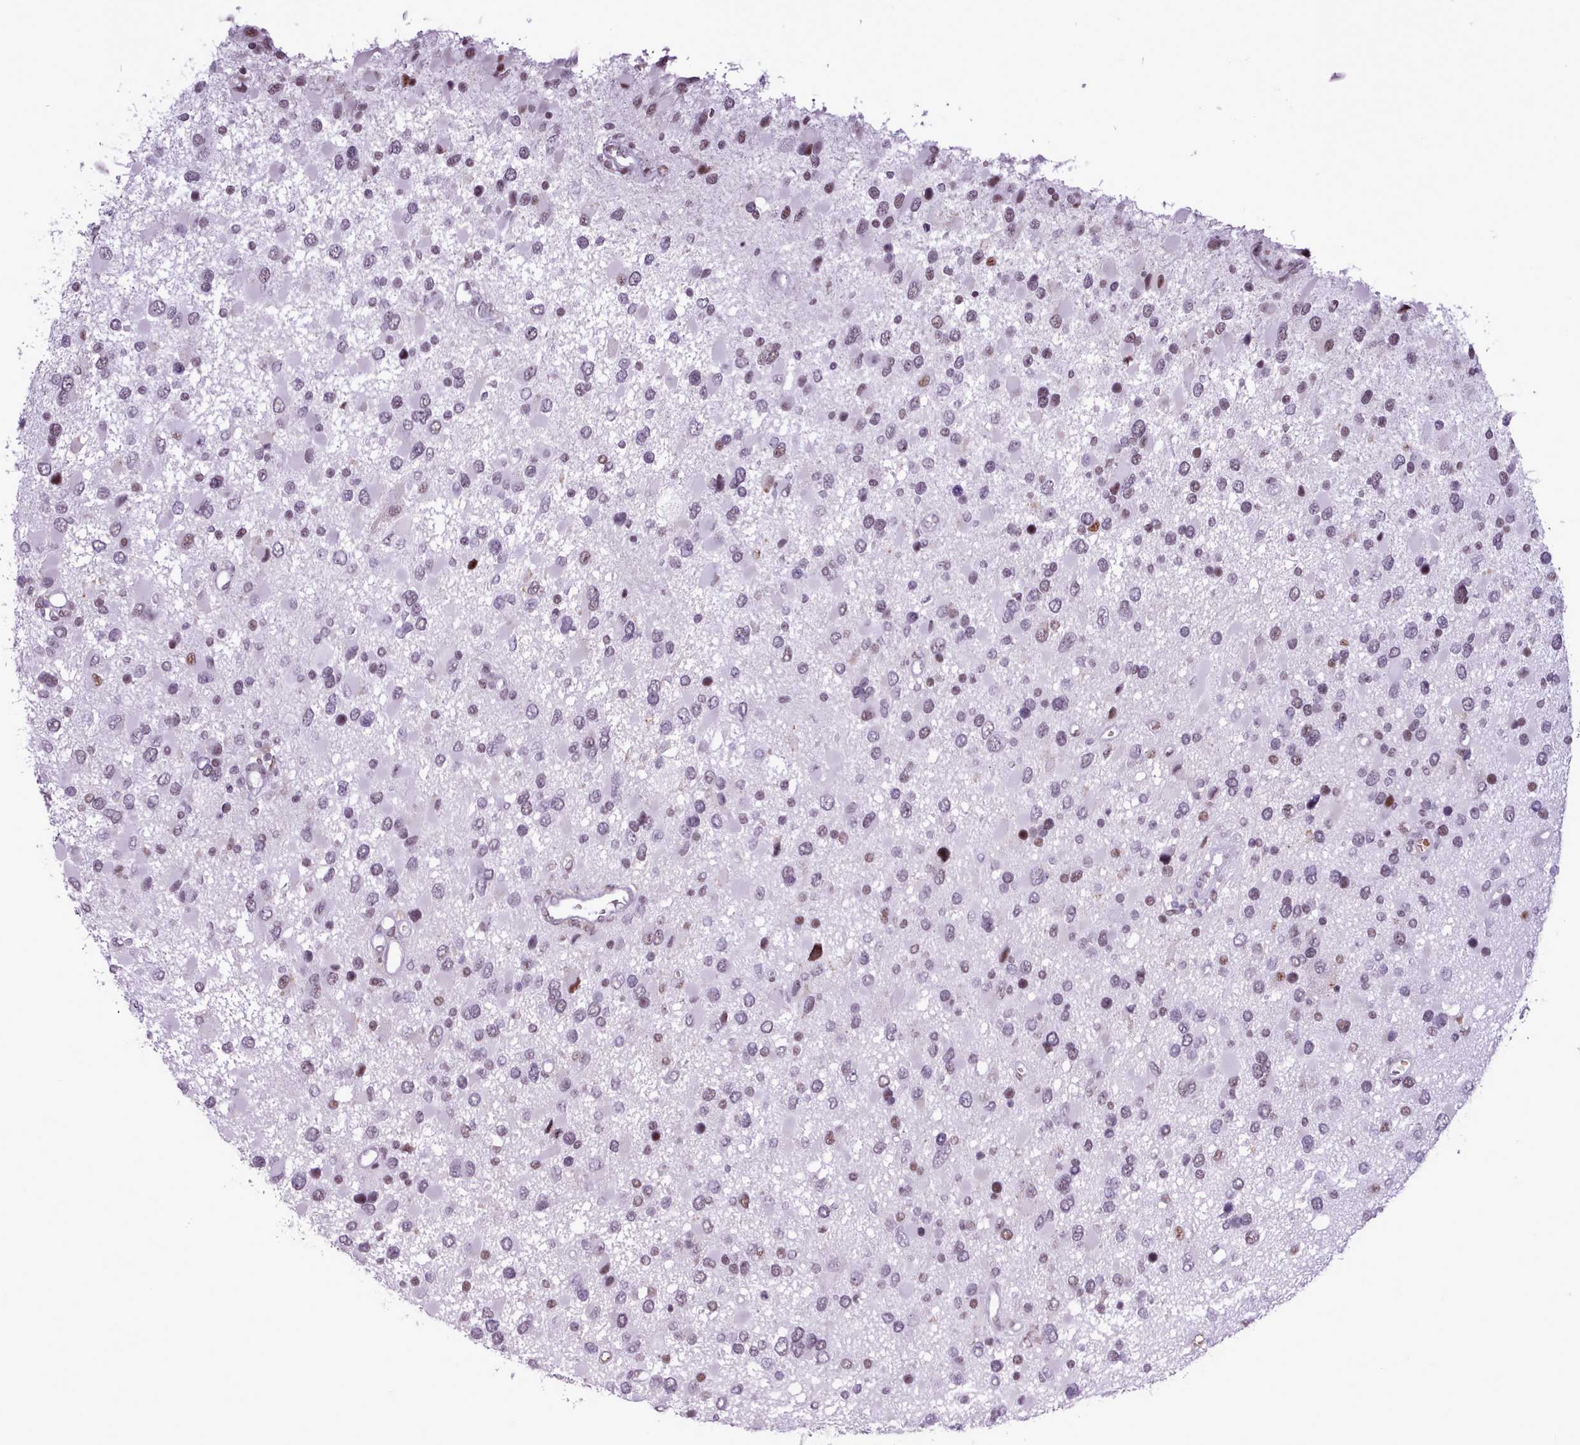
{"staining": {"intensity": "weak", "quantity": "25%-75%", "location": "nuclear"}, "tissue": "glioma", "cell_type": "Tumor cells", "image_type": "cancer", "snomed": [{"axis": "morphology", "description": "Glioma, malignant, High grade"}, {"axis": "topography", "description": "Brain"}], "caption": "About 25%-75% of tumor cells in malignant glioma (high-grade) demonstrate weak nuclear protein staining as visualized by brown immunohistochemical staining.", "gene": "SRSF4", "patient": {"sex": "male", "age": 53}}